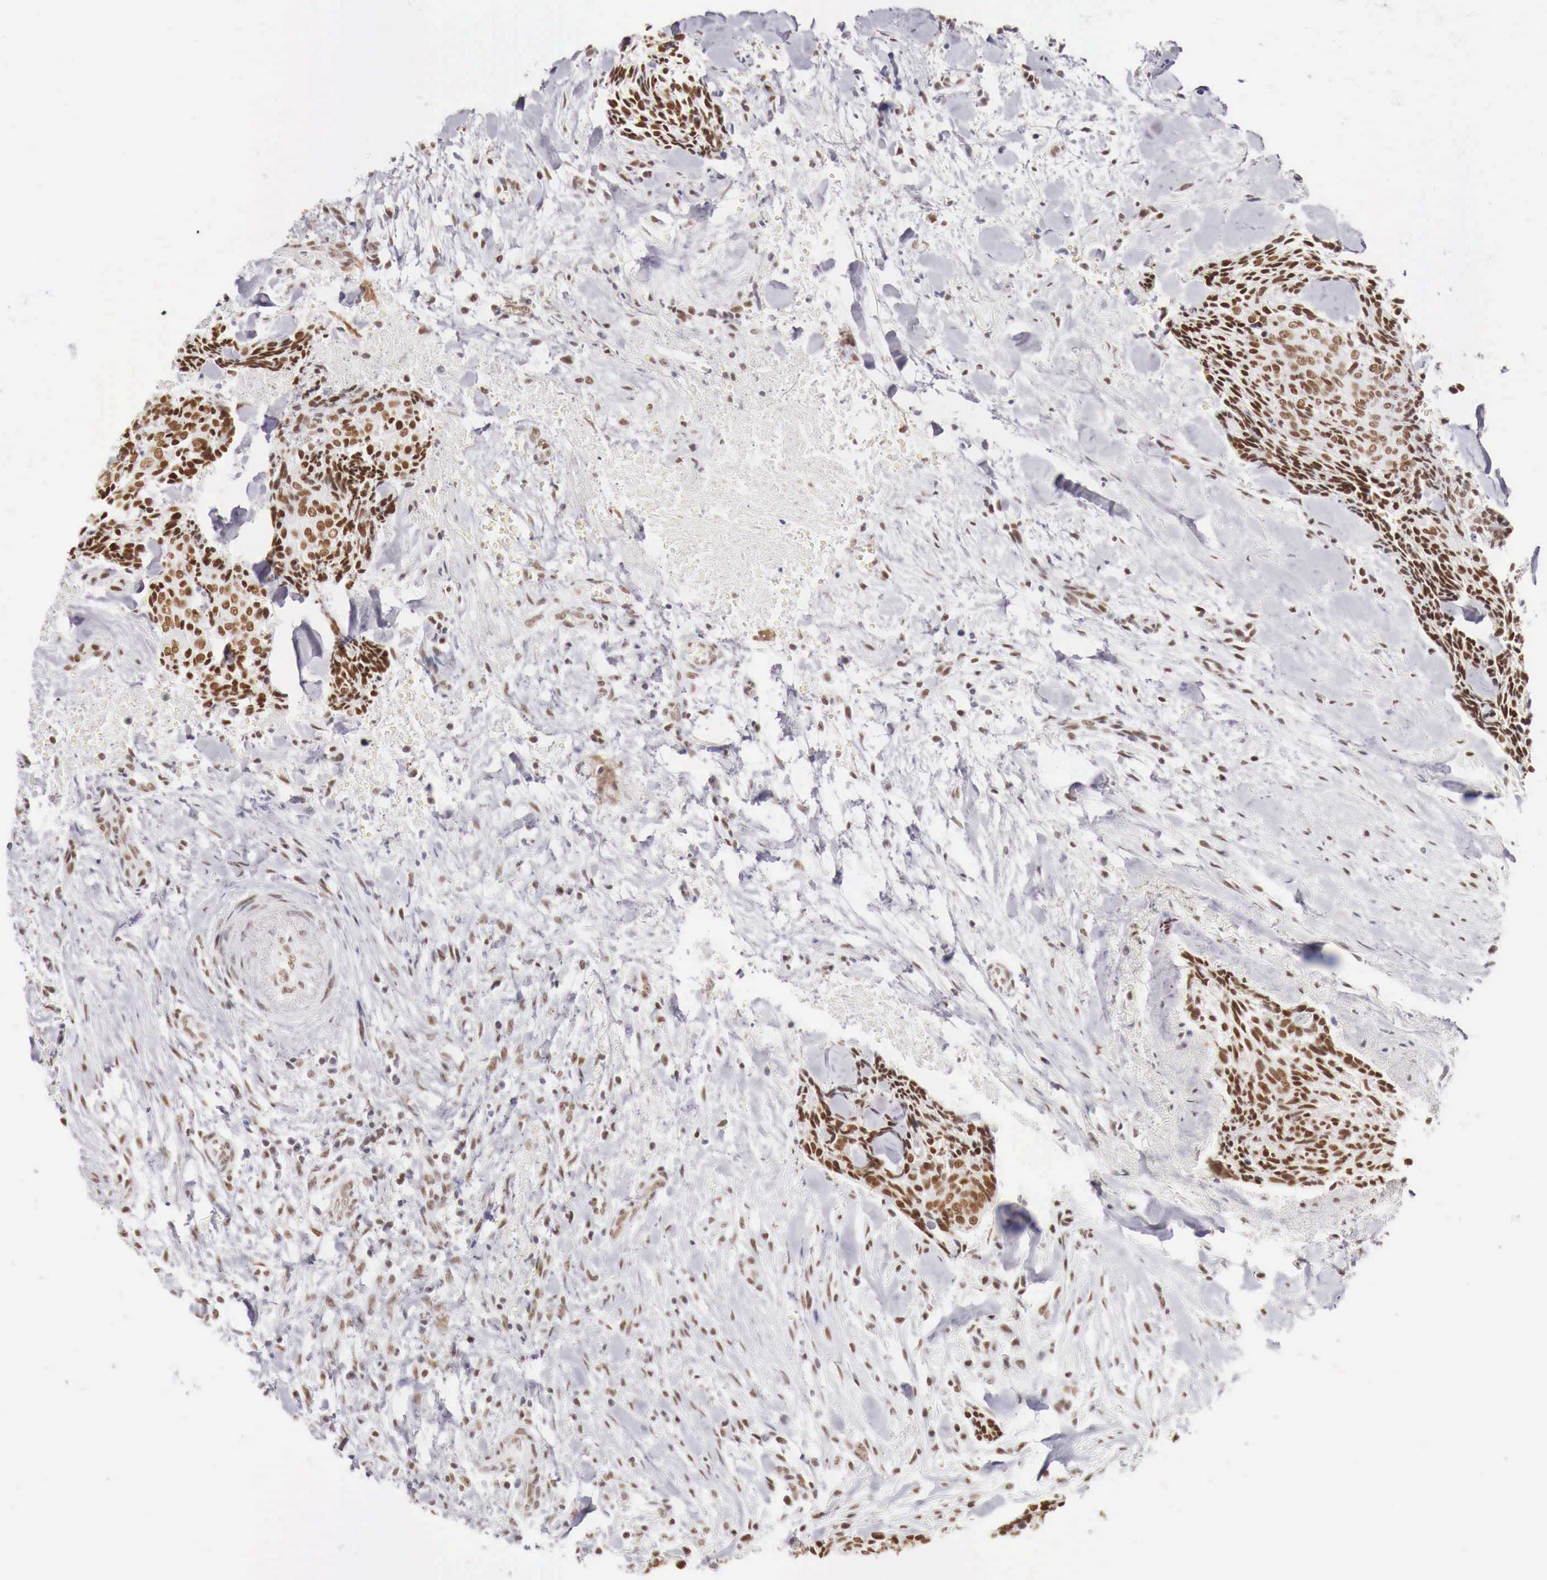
{"staining": {"intensity": "strong", "quantity": "25%-75%", "location": "nuclear"}, "tissue": "head and neck cancer", "cell_type": "Tumor cells", "image_type": "cancer", "snomed": [{"axis": "morphology", "description": "Squamous cell carcinoma, NOS"}, {"axis": "topography", "description": "Salivary gland"}, {"axis": "topography", "description": "Head-Neck"}], "caption": "DAB immunohistochemical staining of head and neck squamous cell carcinoma exhibits strong nuclear protein staining in about 25%-75% of tumor cells.", "gene": "PHF14", "patient": {"sex": "male", "age": 70}}